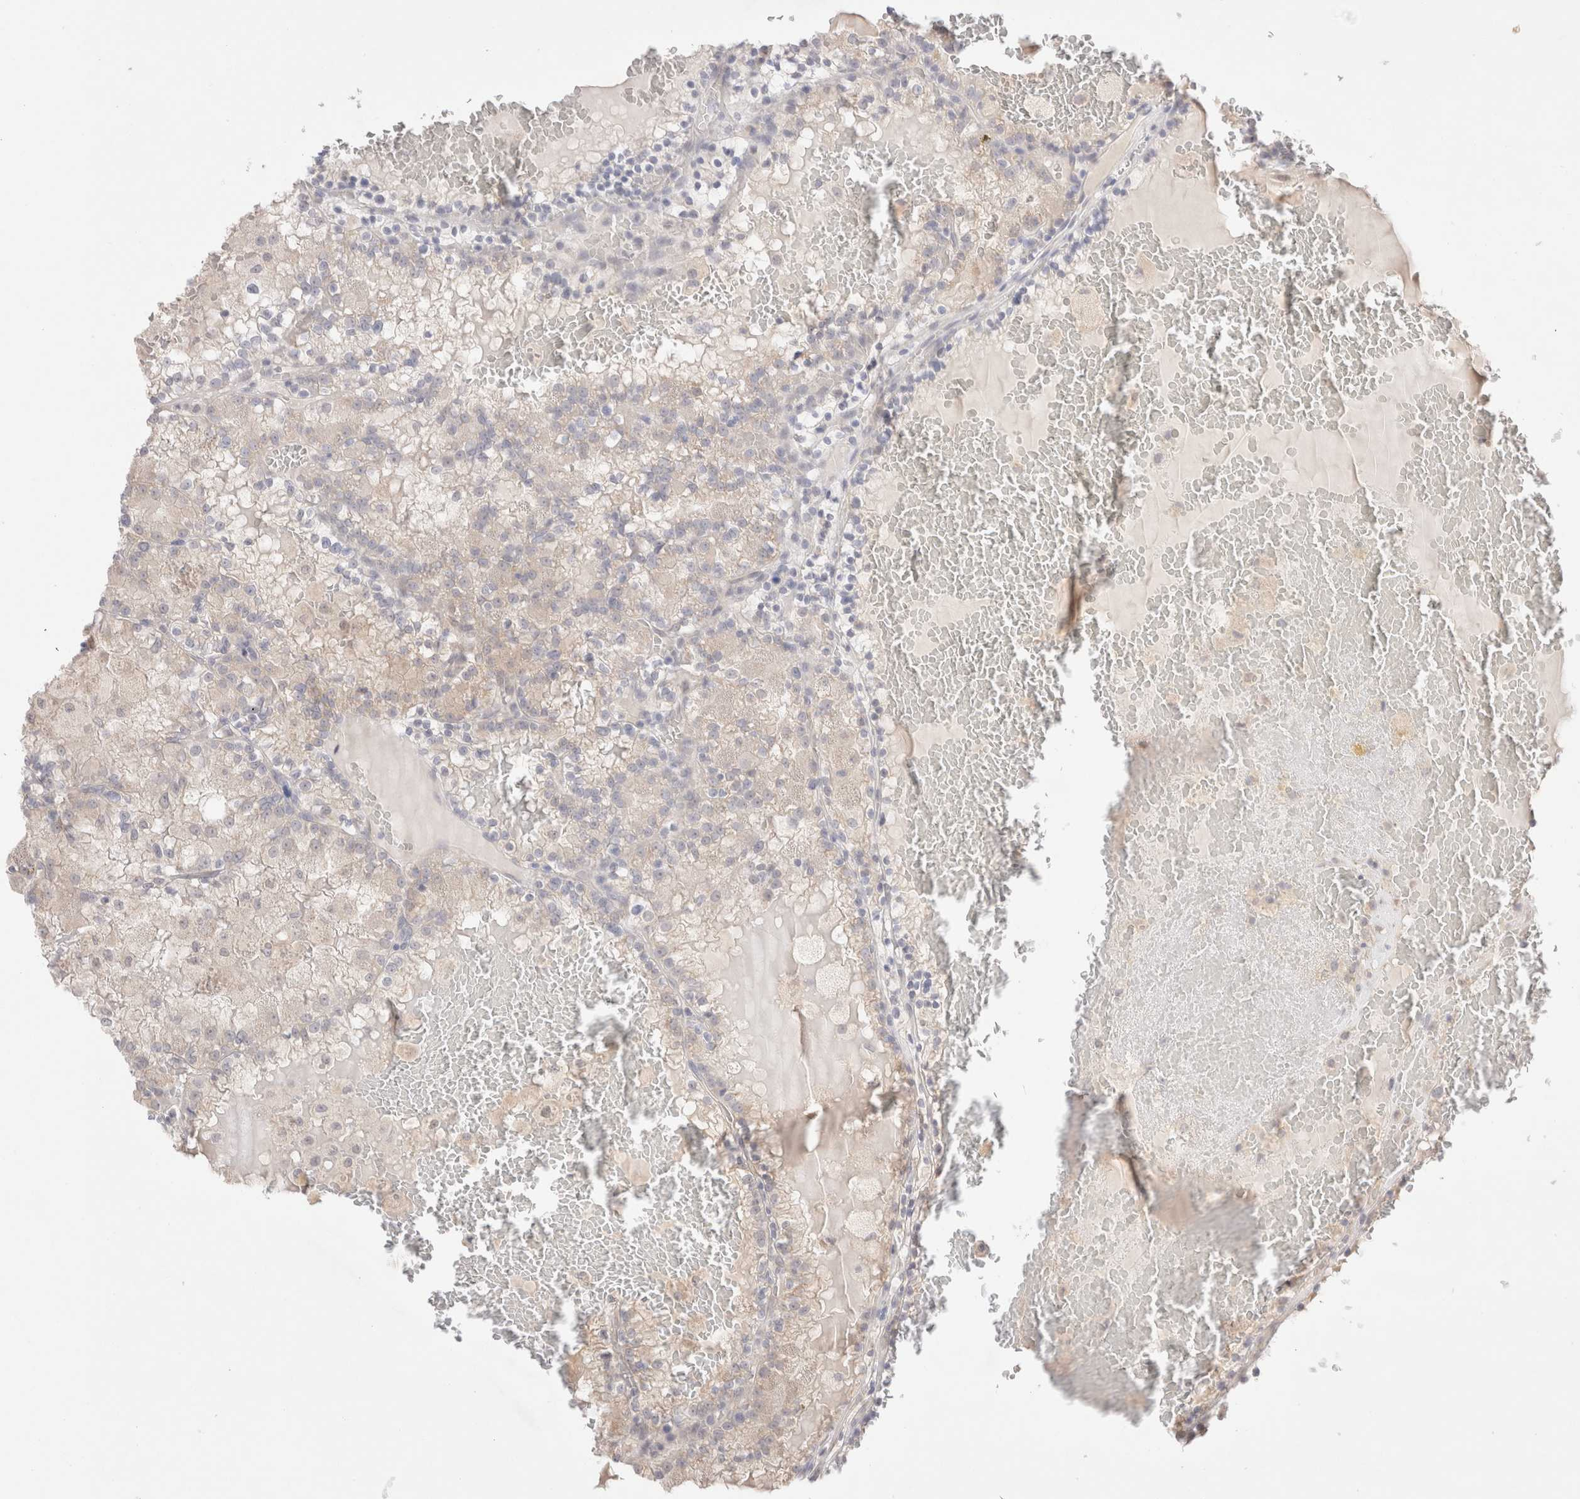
{"staining": {"intensity": "weak", "quantity": "<25%", "location": "cytoplasmic/membranous"}, "tissue": "renal cancer", "cell_type": "Tumor cells", "image_type": "cancer", "snomed": [{"axis": "morphology", "description": "Adenocarcinoma, NOS"}, {"axis": "topography", "description": "Kidney"}], "caption": "Renal adenocarcinoma was stained to show a protein in brown. There is no significant expression in tumor cells.", "gene": "SPATA20", "patient": {"sex": "female", "age": 56}}